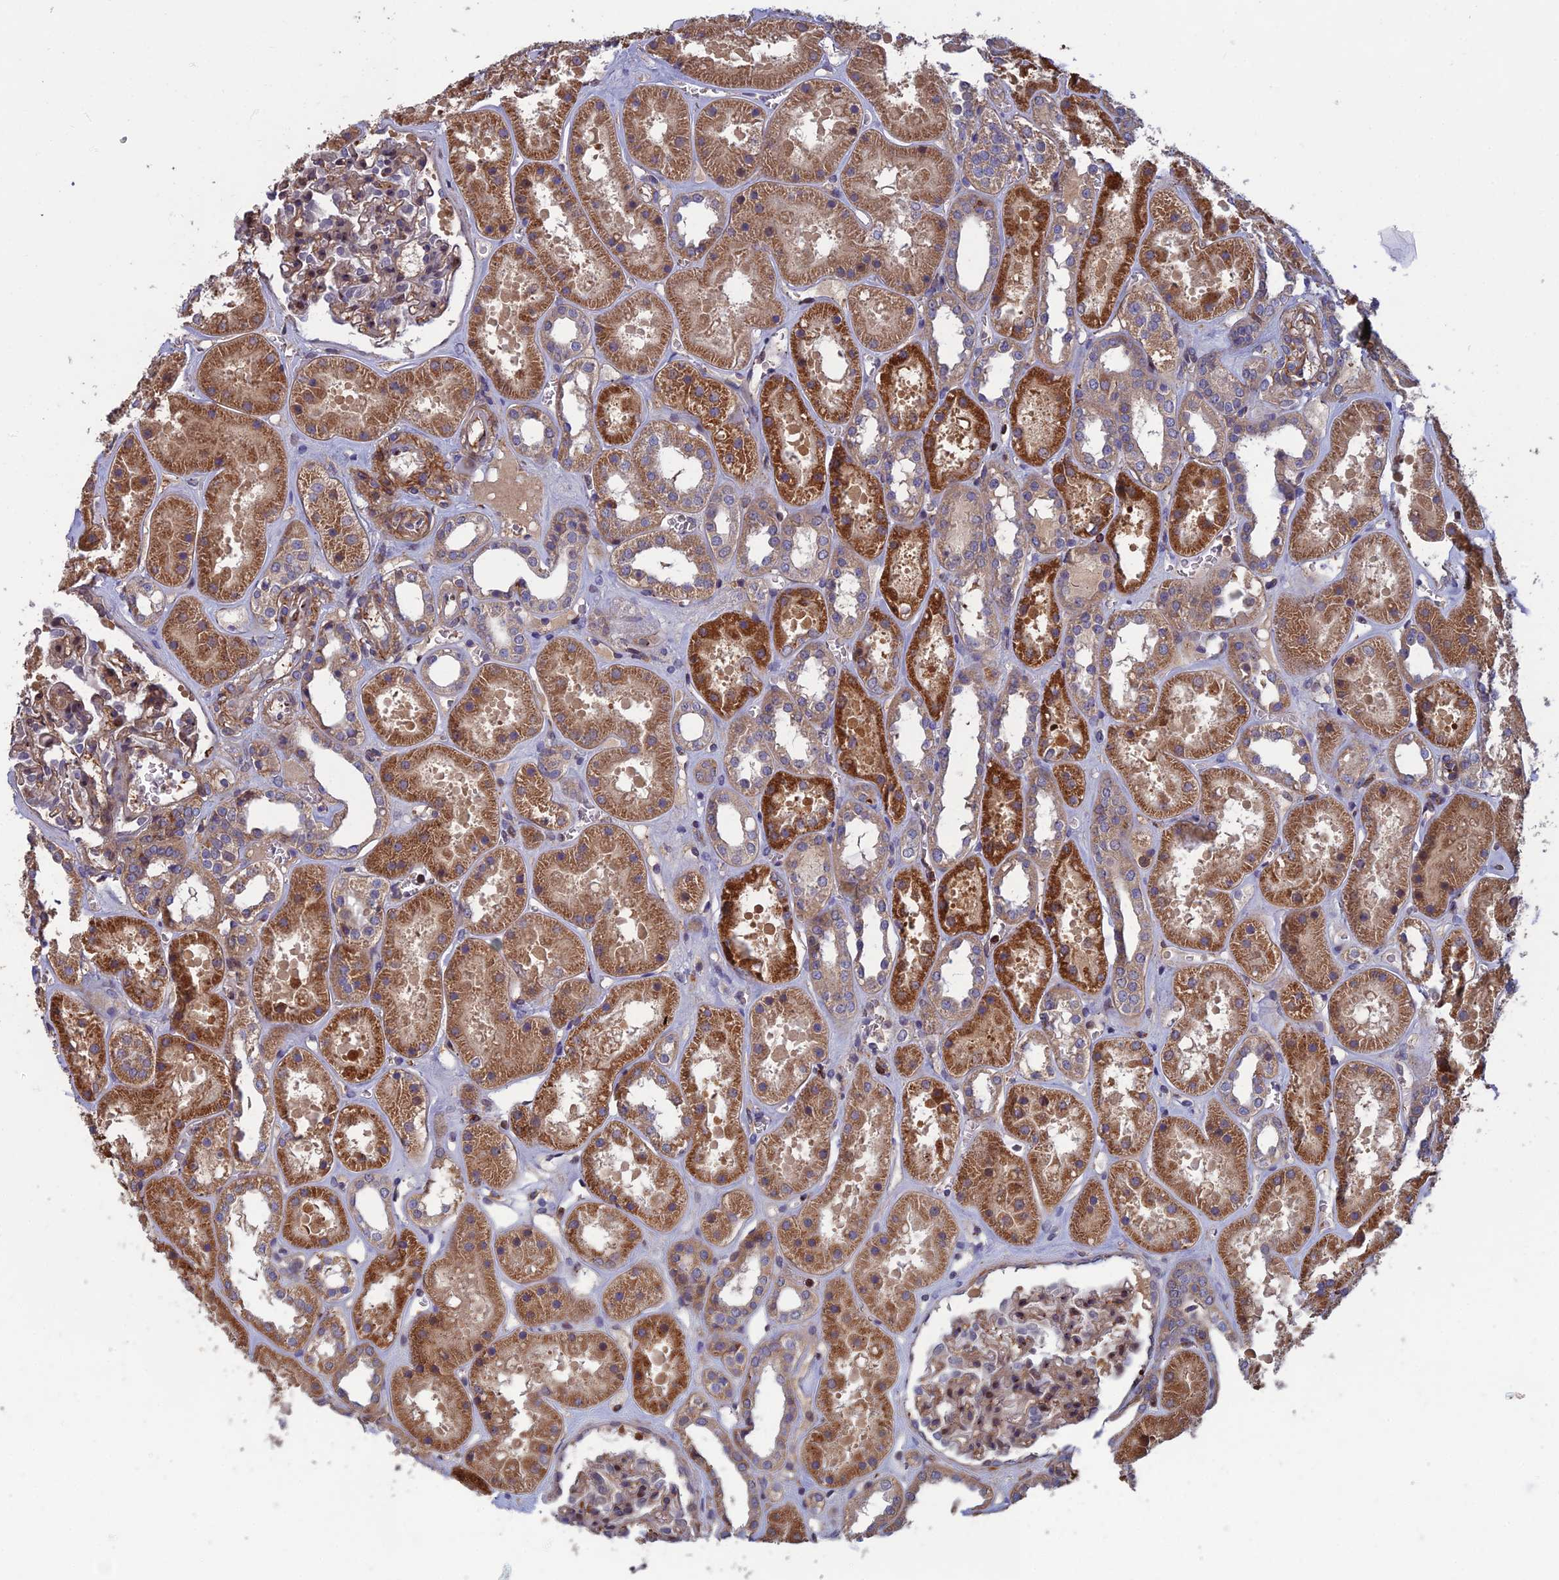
{"staining": {"intensity": "weak", "quantity": ">75%", "location": "cytoplasmic/membranous"}, "tissue": "kidney", "cell_type": "Cells in glomeruli", "image_type": "normal", "snomed": [{"axis": "morphology", "description": "Normal tissue, NOS"}, {"axis": "topography", "description": "Kidney"}], "caption": "Normal kidney demonstrates weak cytoplasmic/membranous staining in approximately >75% of cells in glomeruli.", "gene": "C15orf62", "patient": {"sex": "female", "age": 41}}